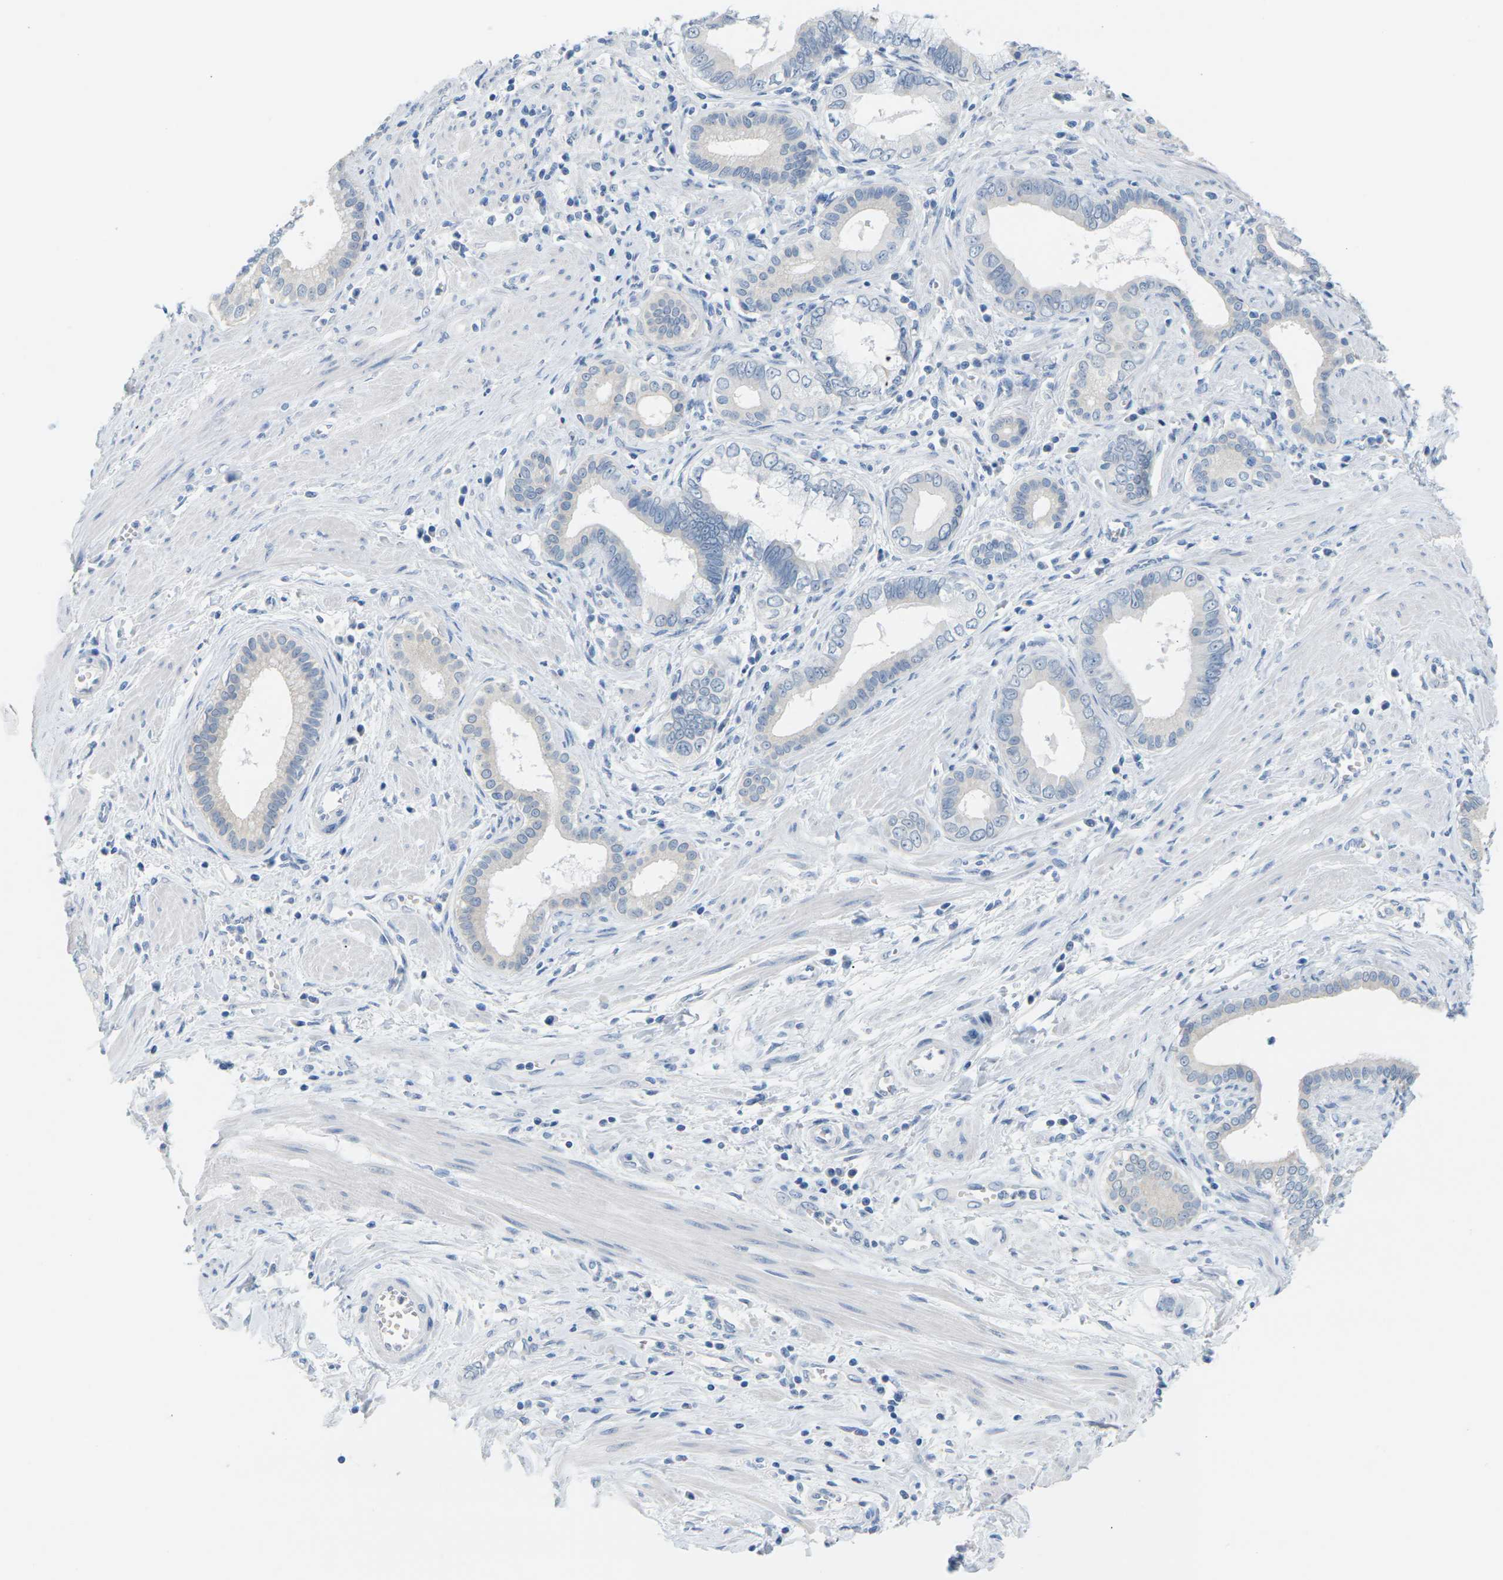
{"staining": {"intensity": "negative", "quantity": "none", "location": "none"}, "tissue": "pancreatic cancer", "cell_type": "Tumor cells", "image_type": "cancer", "snomed": [{"axis": "morphology", "description": "Normal tissue, NOS"}, {"axis": "topography", "description": "Lymph node"}], "caption": "Pancreatic cancer stained for a protein using immunohistochemistry reveals no positivity tumor cells.", "gene": "SLC12A1", "patient": {"sex": "male", "age": 50}}